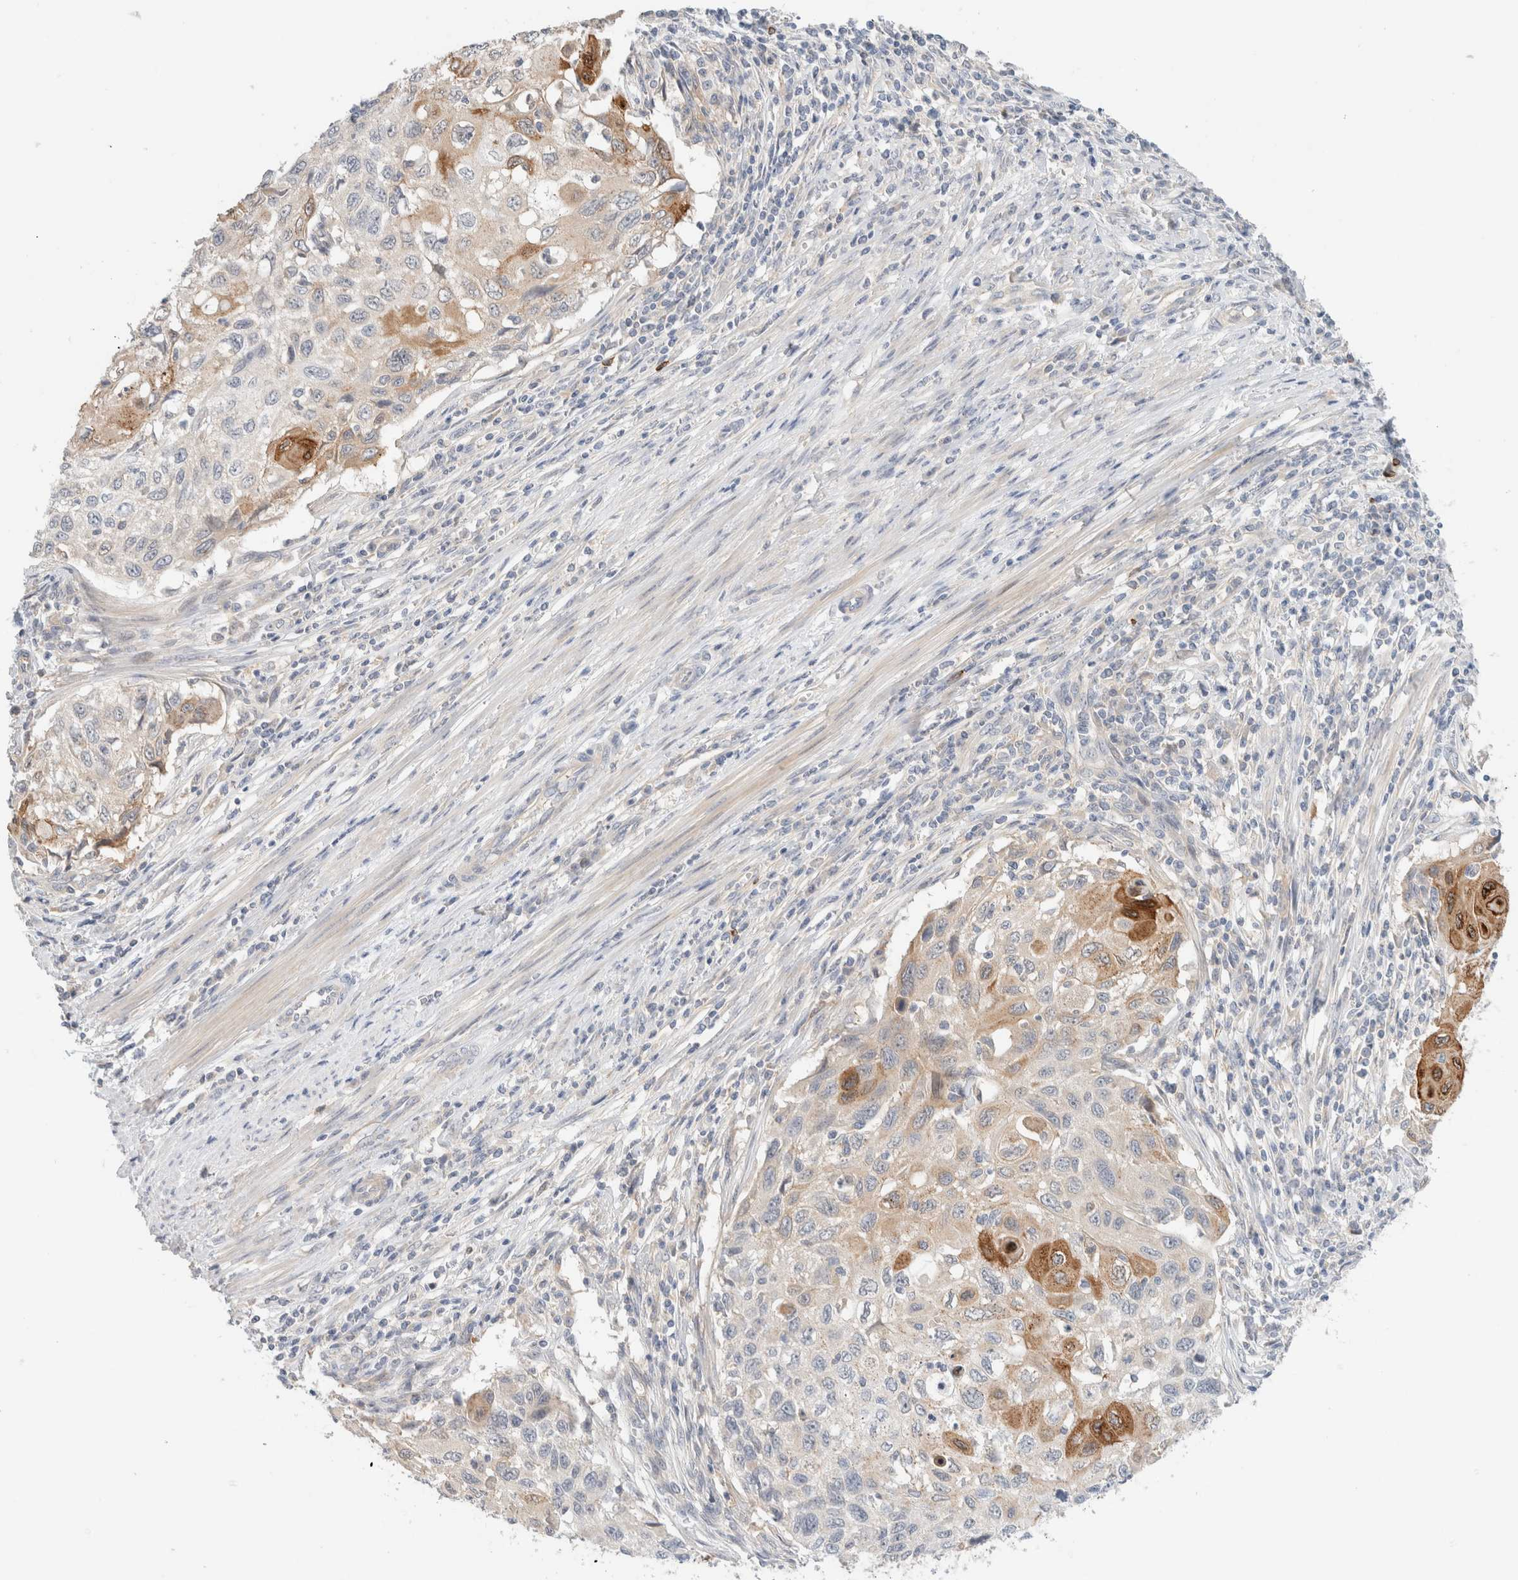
{"staining": {"intensity": "moderate", "quantity": "<25%", "location": "cytoplasmic/membranous"}, "tissue": "cervical cancer", "cell_type": "Tumor cells", "image_type": "cancer", "snomed": [{"axis": "morphology", "description": "Squamous cell carcinoma, NOS"}, {"axis": "topography", "description": "Cervix"}], "caption": "DAB (3,3'-diaminobenzidine) immunohistochemical staining of human cervical squamous cell carcinoma reveals moderate cytoplasmic/membranous protein positivity in approximately <25% of tumor cells.", "gene": "SDR16C5", "patient": {"sex": "female", "age": 70}}